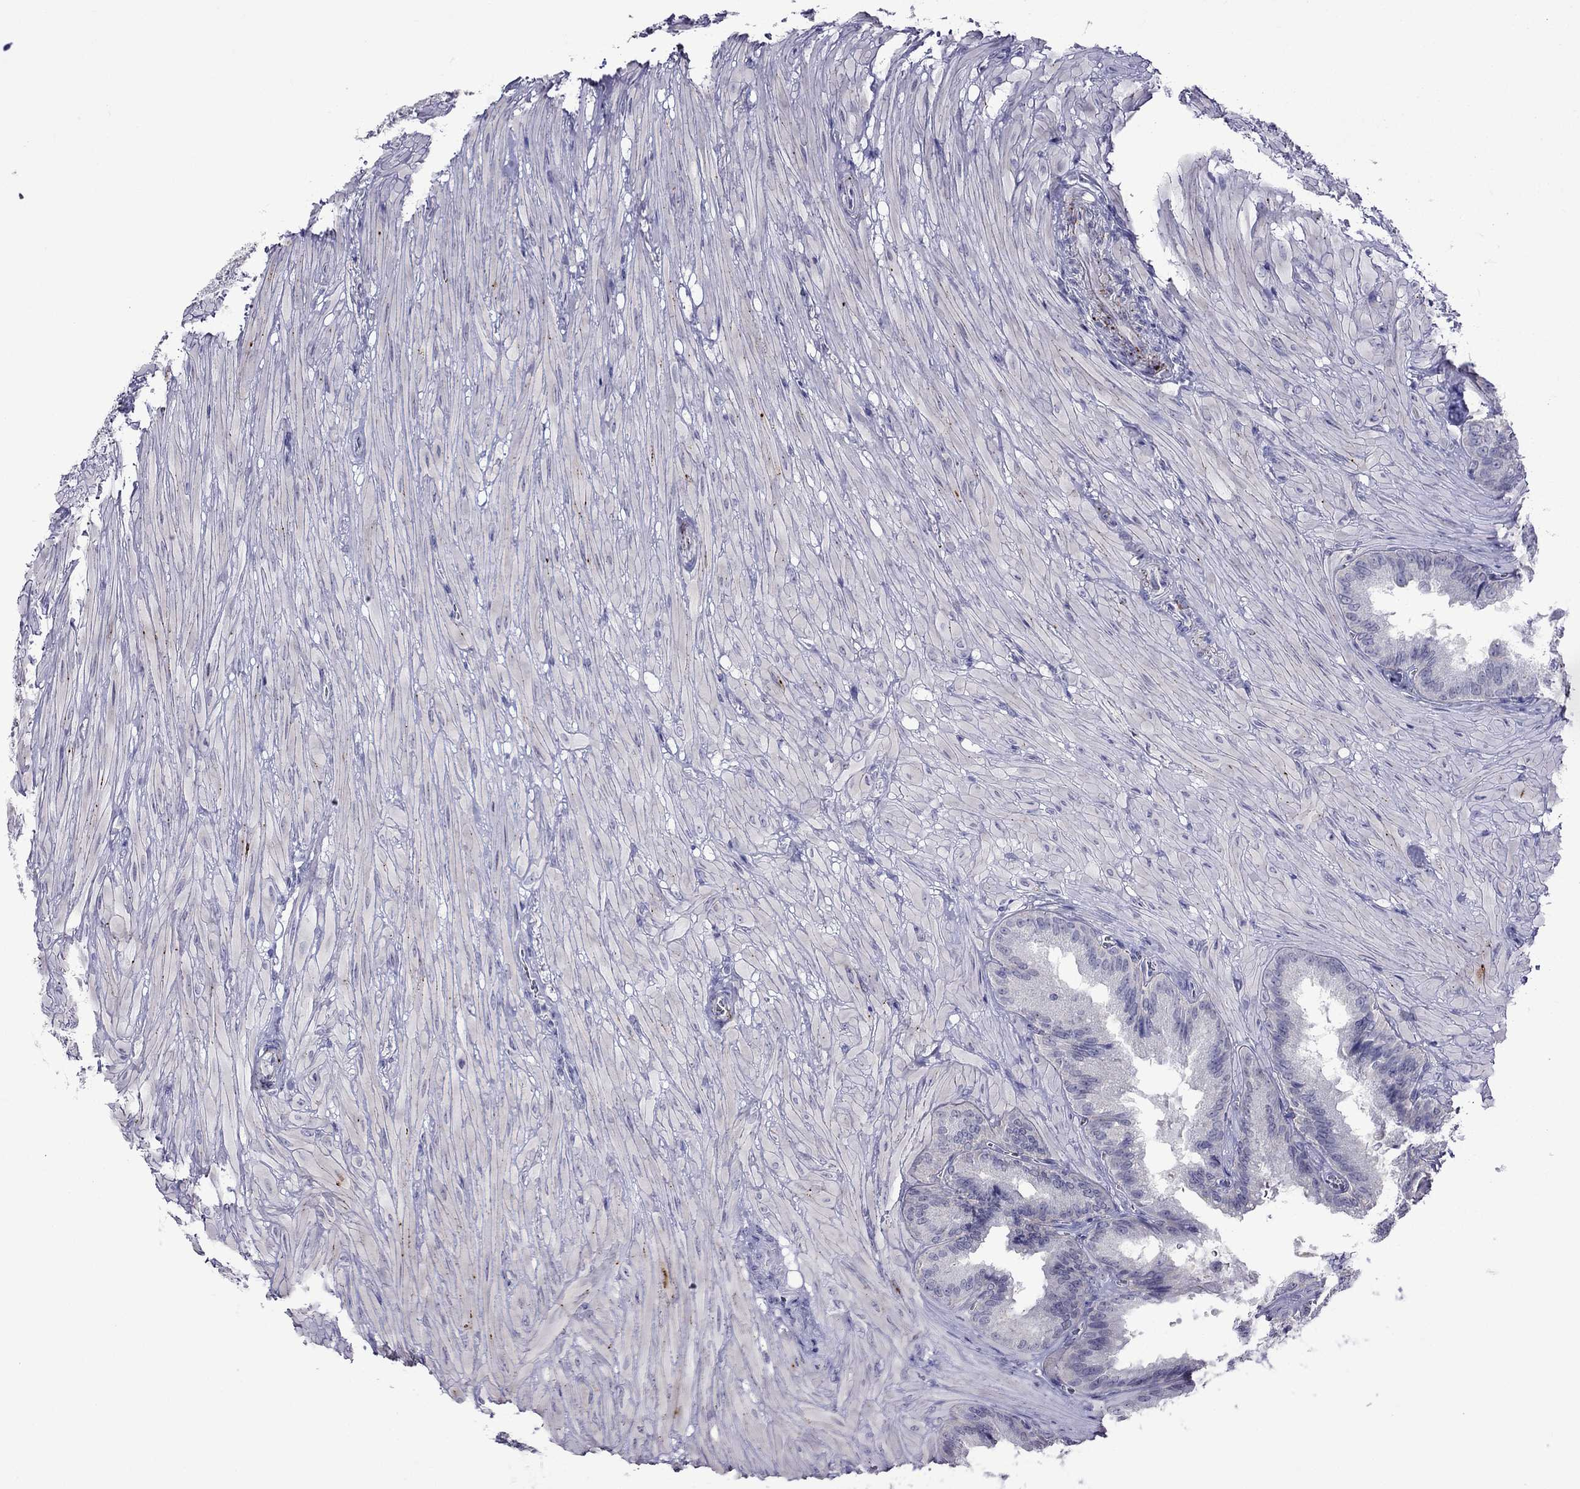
{"staining": {"intensity": "negative", "quantity": "none", "location": "none"}, "tissue": "seminal vesicle", "cell_type": "Glandular cells", "image_type": "normal", "snomed": [{"axis": "morphology", "description": "Normal tissue, NOS"}, {"axis": "topography", "description": "Seminal veicle"}], "caption": "IHC of unremarkable seminal vesicle shows no staining in glandular cells. The staining is performed using DAB brown chromogen with nuclei counter-stained in using hematoxylin.", "gene": "MGP", "patient": {"sex": "male", "age": 37}}